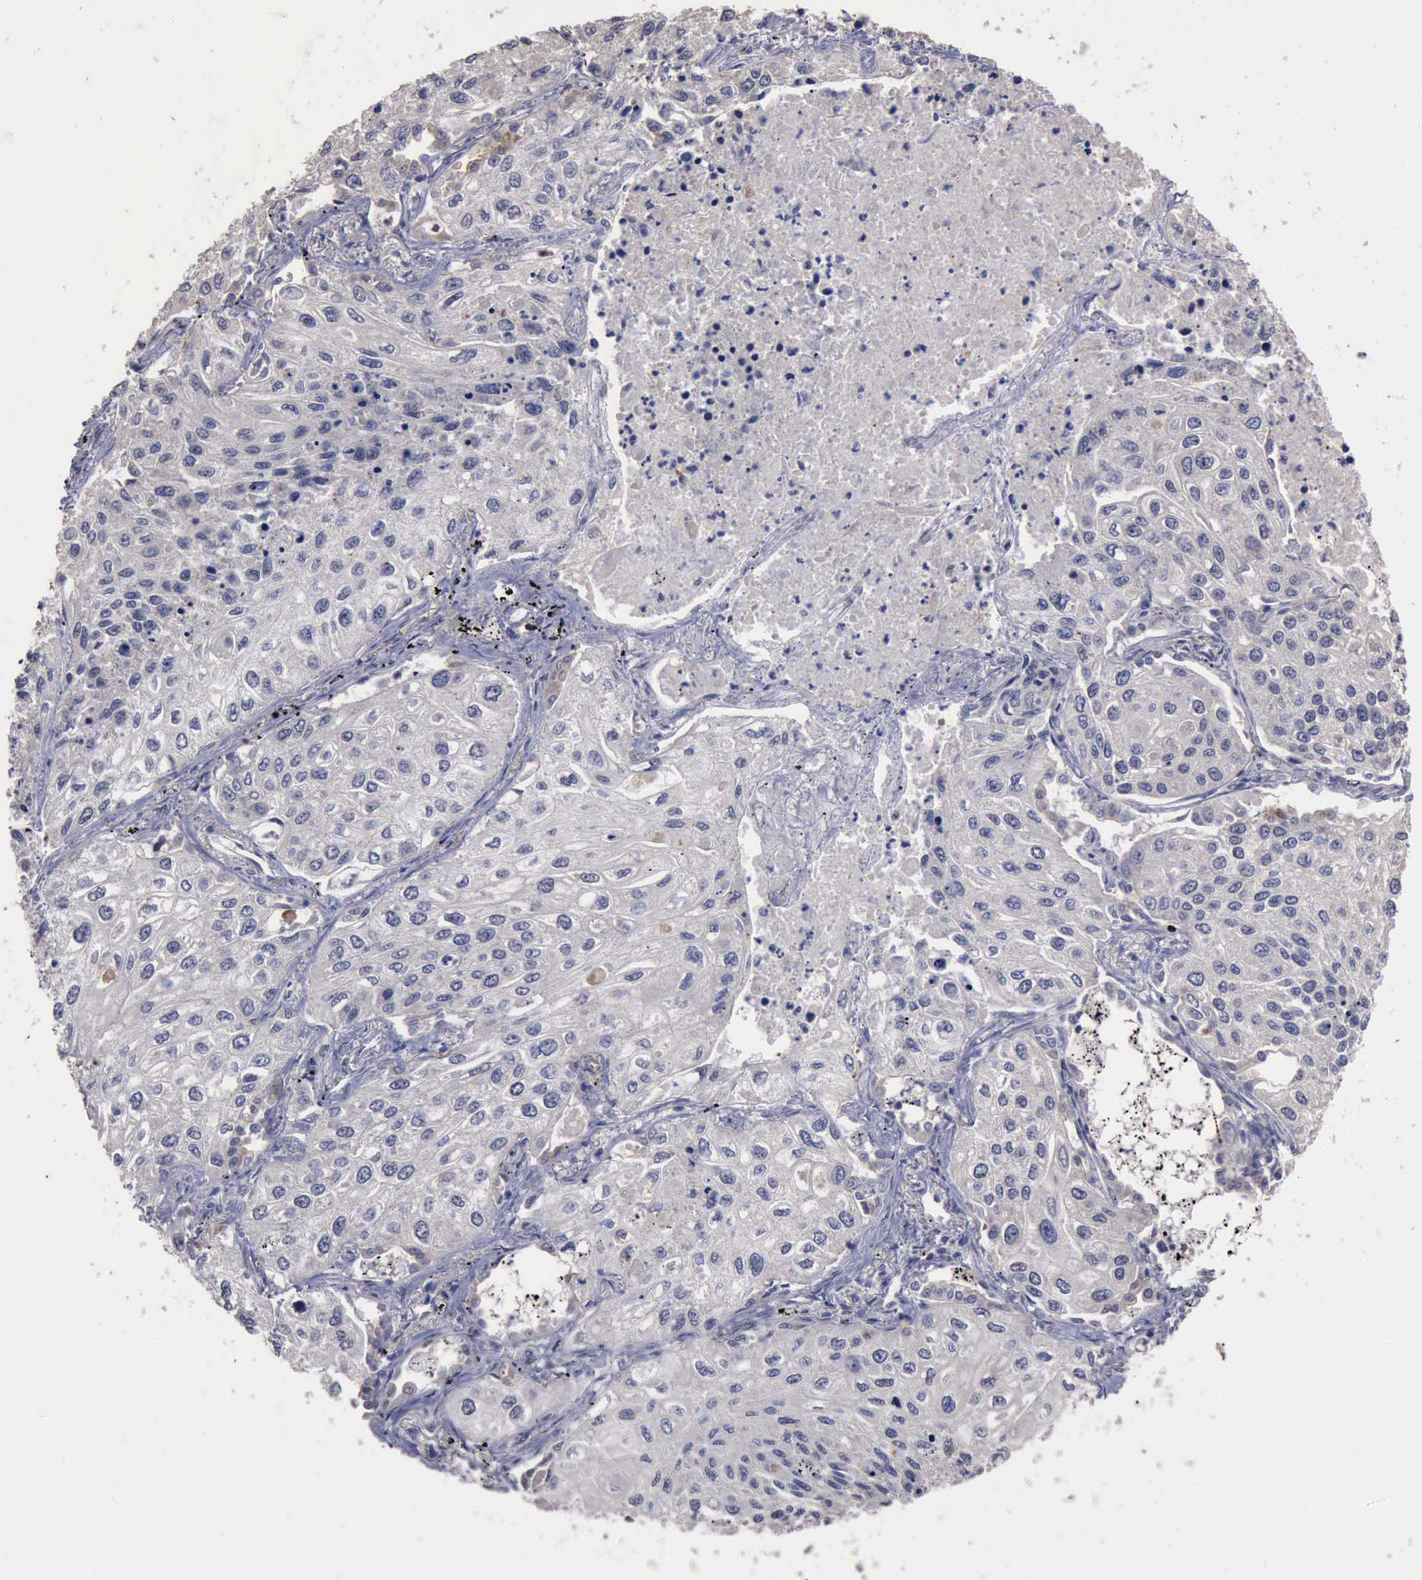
{"staining": {"intensity": "negative", "quantity": "none", "location": "none"}, "tissue": "lung cancer", "cell_type": "Tumor cells", "image_type": "cancer", "snomed": [{"axis": "morphology", "description": "Squamous cell carcinoma, NOS"}, {"axis": "topography", "description": "Lung"}], "caption": "Tumor cells are negative for brown protein staining in squamous cell carcinoma (lung). (Stains: DAB immunohistochemistry (IHC) with hematoxylin counter stain, Microscopy: brightfield microscopy at high magnification).", "gene": "CRKL", "patient": {"sex": "male", "age": 75}}